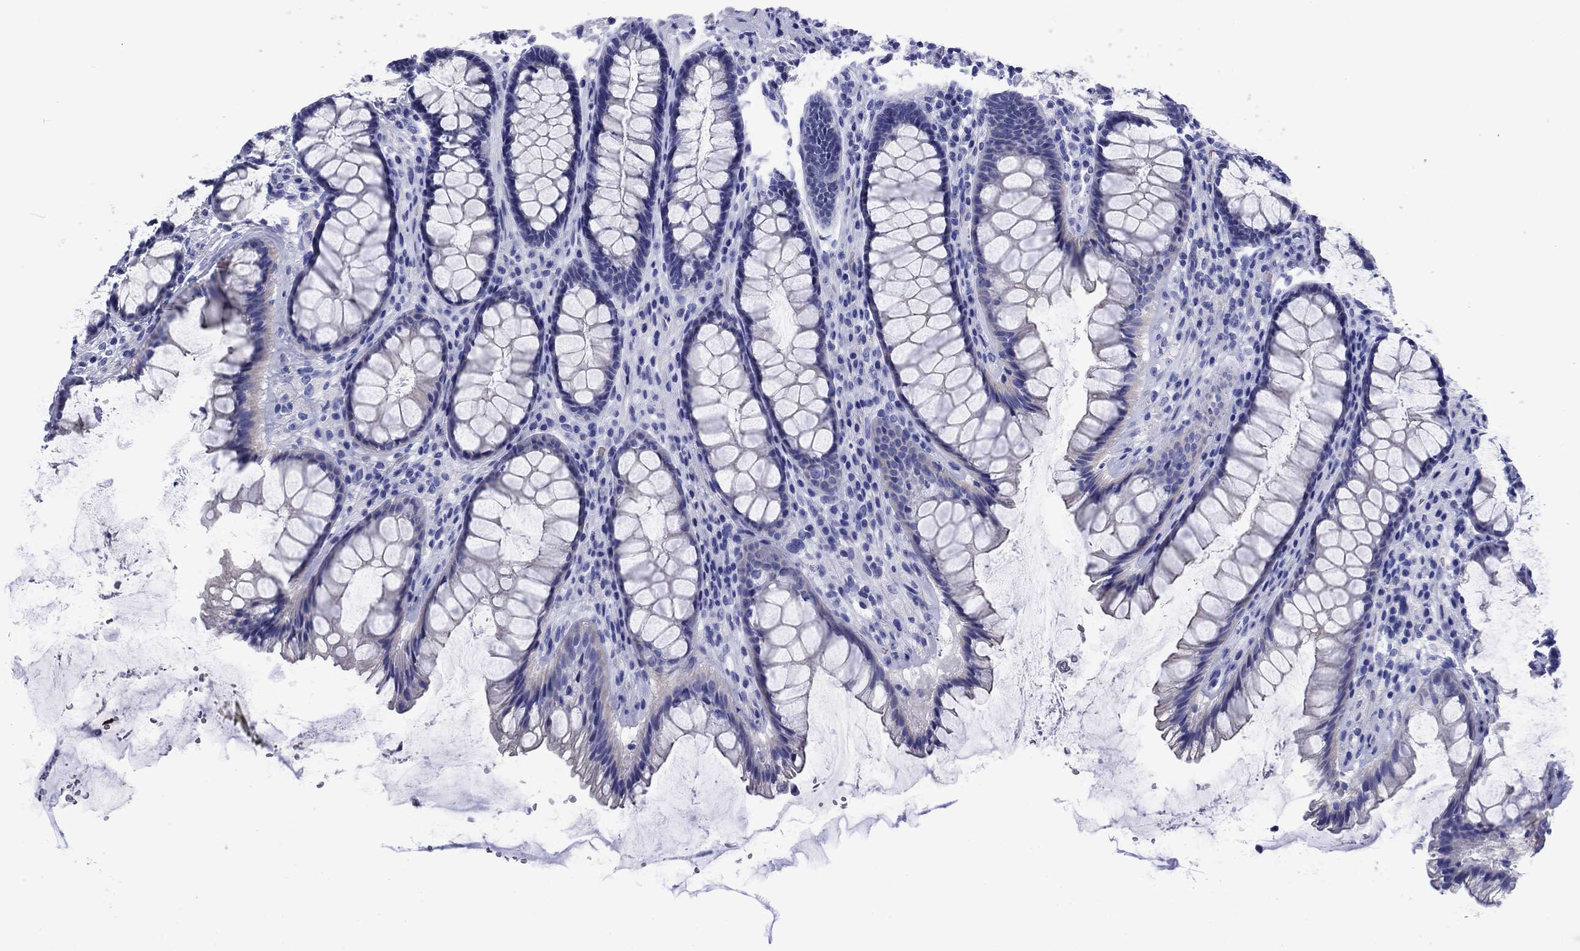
{"staining": {"intensity": "negative", "quantity": "none", "location": "none"}, "tissue": "rectum", "cell_type": "Glandular cells", "image_type": "normal", "snomed": [{"axis": "morphology", "description": "Normal tissue, NOS"}, {"axis": "topography", "description": "Rectum"}], "caption": "DAB immunohistochemical staining of normal rectum demonstrates no significant positivity in glandular cells.", "gene": "SLC1A2", "patient": {"sex": "male", "age": 72}}